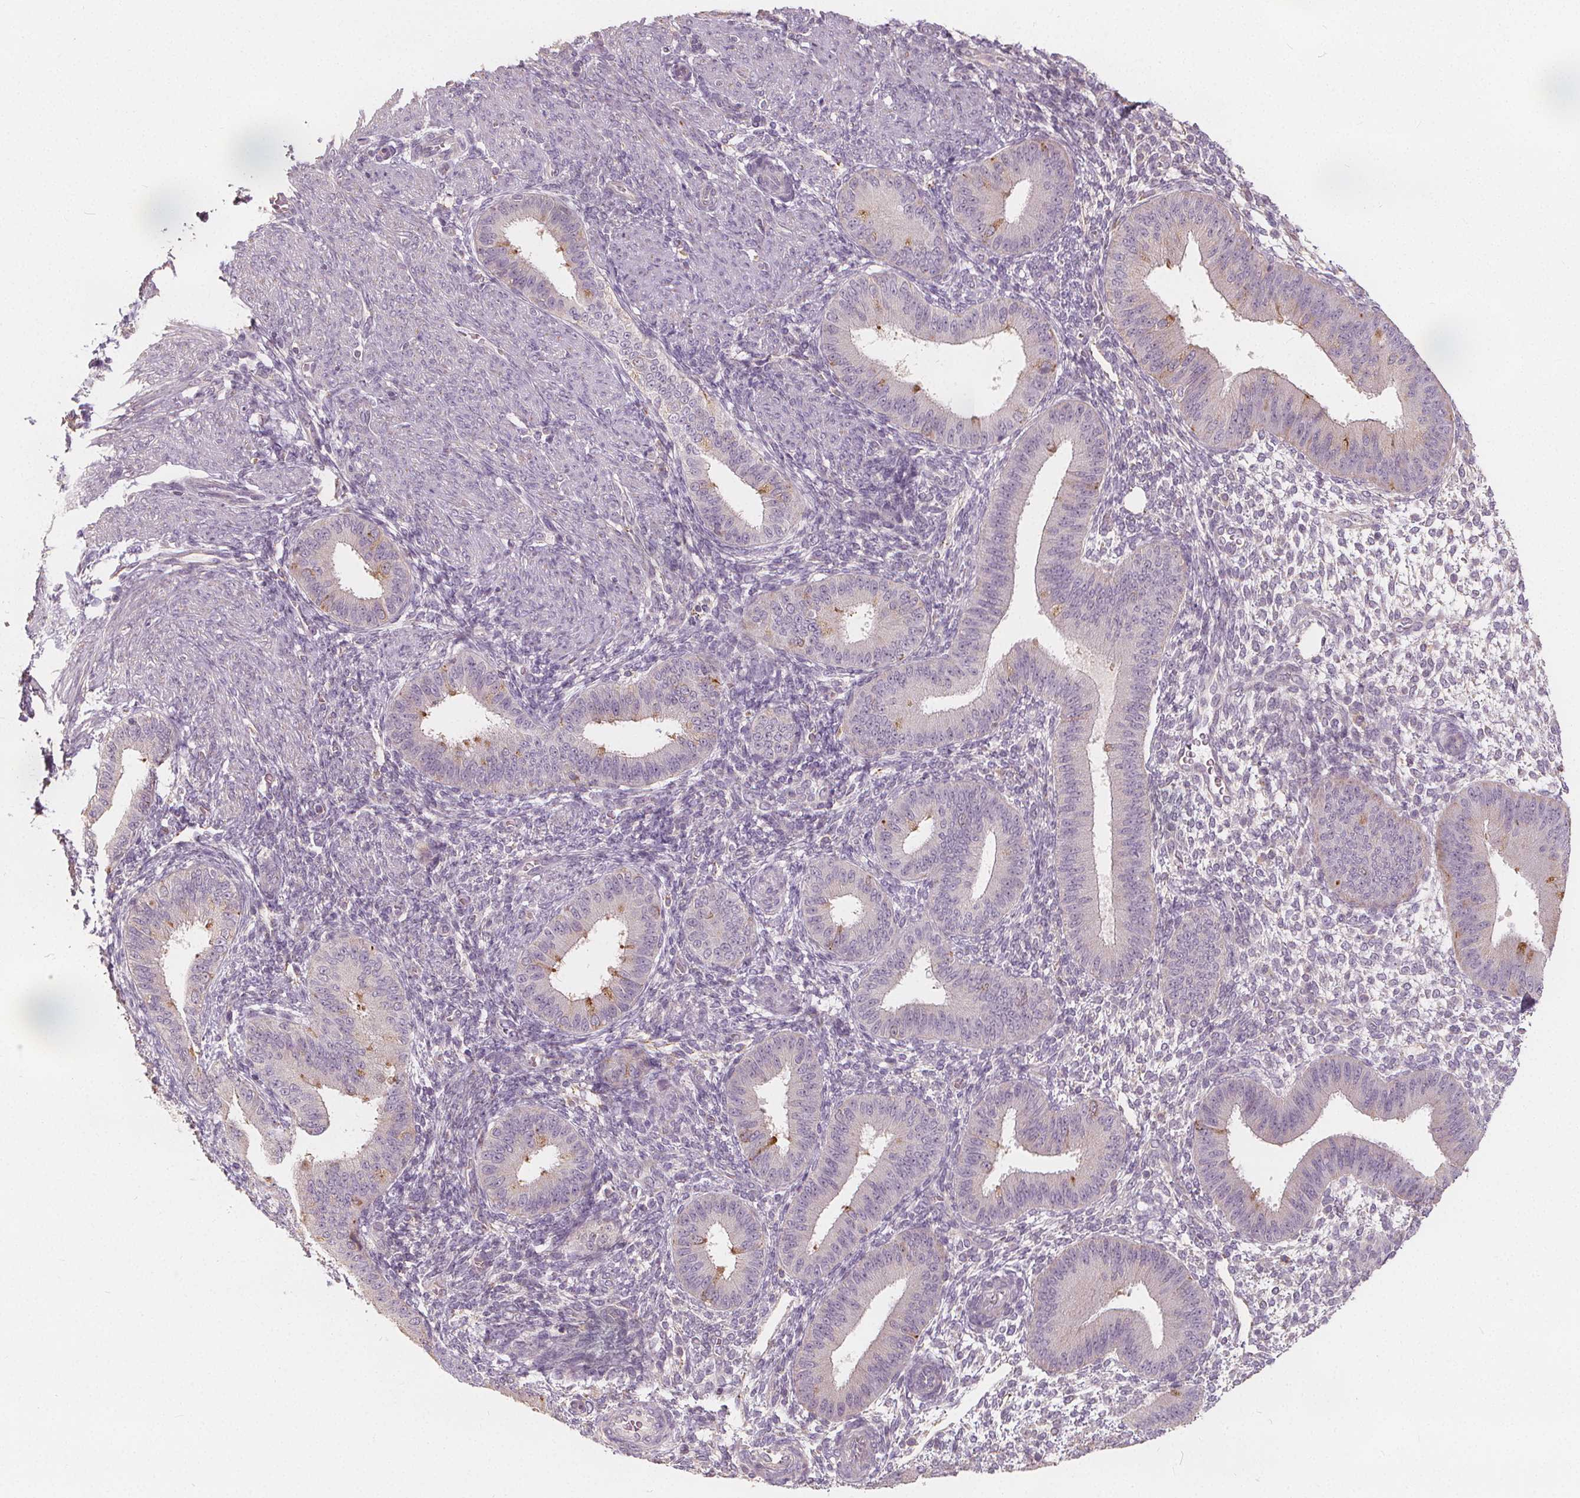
{"staining": {"intensity": "negative", "quantity": "none", "location": "none"}, "tissue": "endometrium", "cell_type": "Cells in endometrial stroma", "image_type": "normal", "snomed": [{"axis": "morphology", "description": "Normal tissue, NOS"}, {"axis": "topography", "description": "Endometrium"}], "caption": "DAB (3,3'-diaminobenzidine) immunohistochemical staining of normal human endometrium shows no significant expression in cells in endometrial stroma.", "gene": "DRC3", "patient": {"sex": "female", "age": 39}}